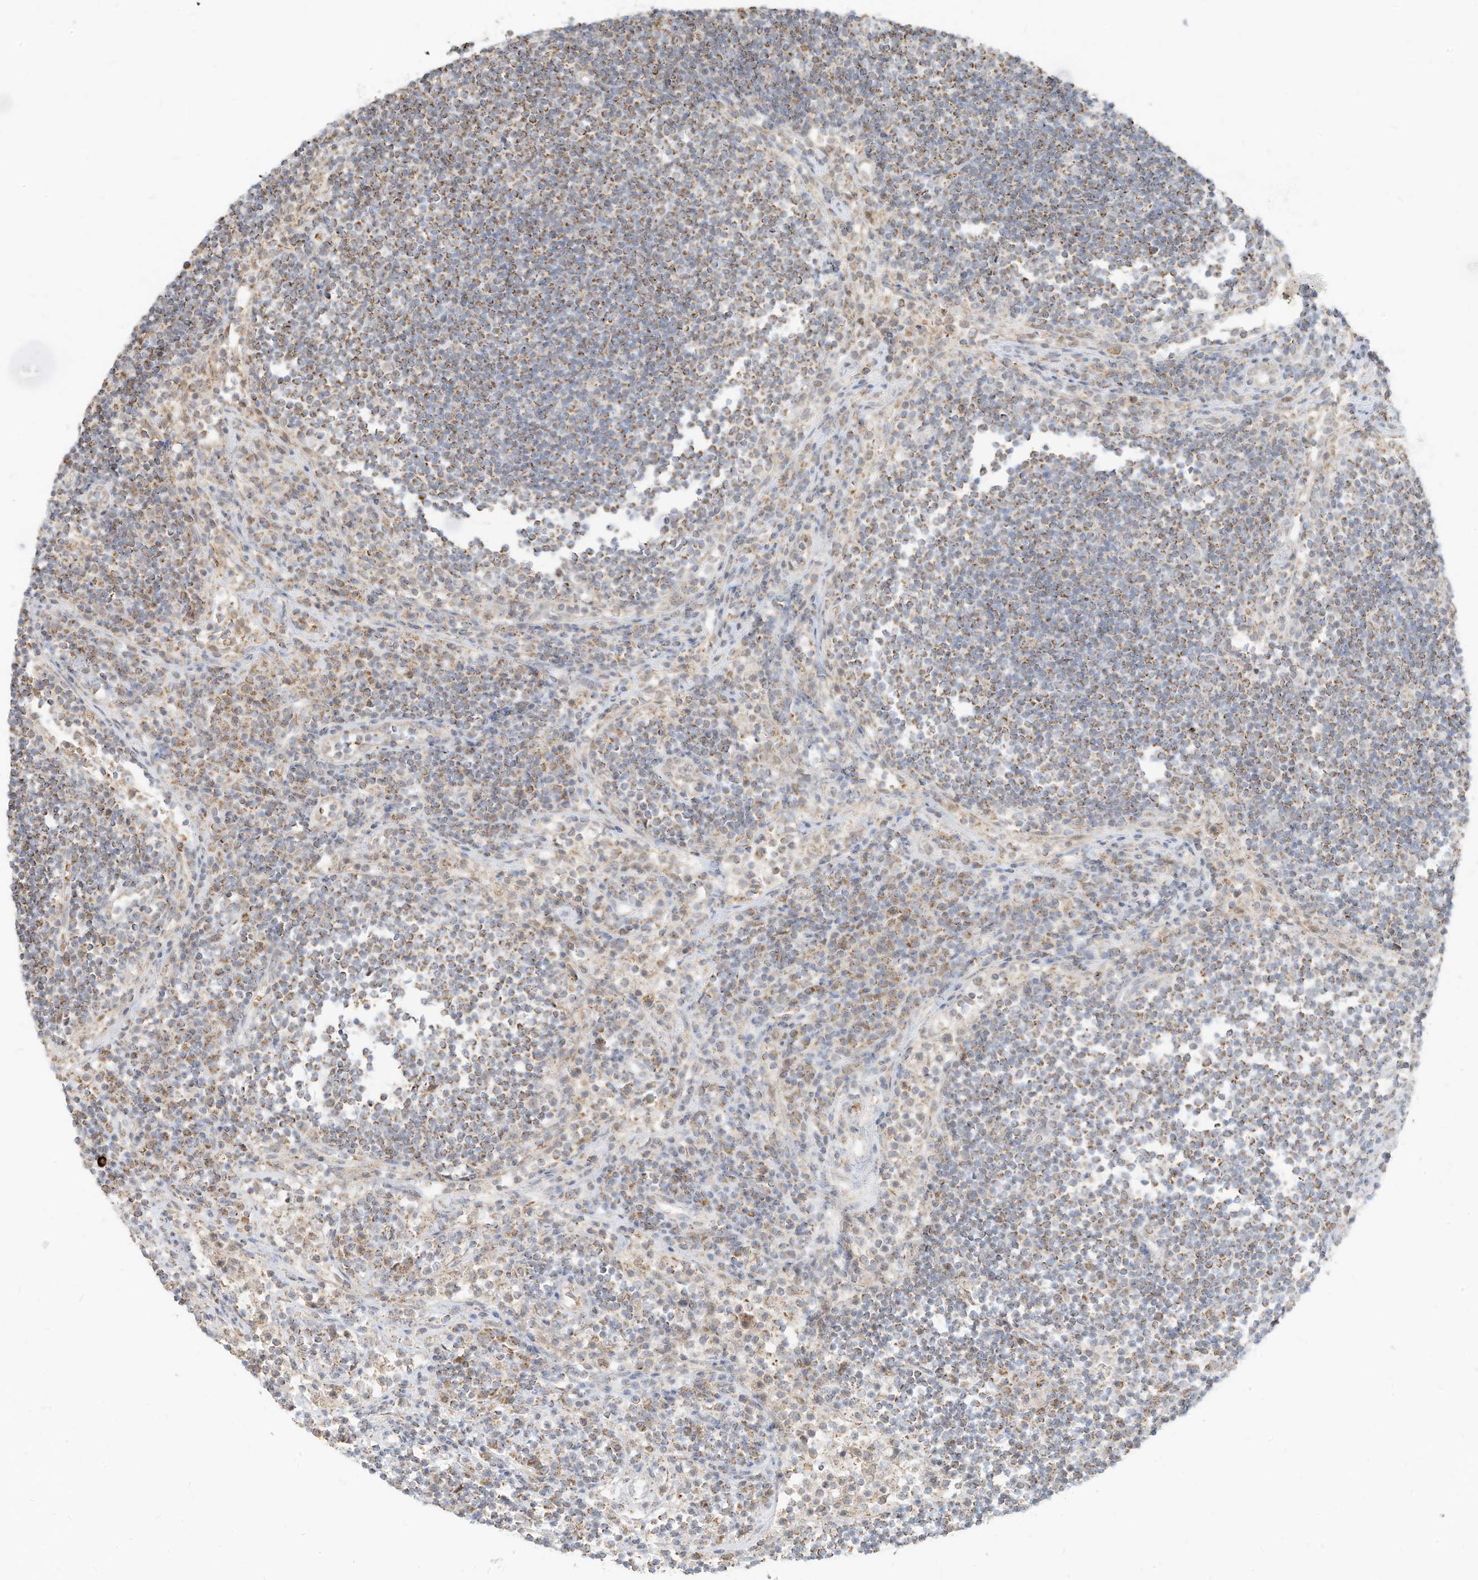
{"staining": {"intensity": "negative", "quantity": "none", "location": "none"}, "tissue": "lymph node", "cell_type": "Germinal center cells", "image_type": "normal", "snomed": [{"axis": "morphology", "description": "Normal tissue, NOS"}, {"axis": "topography", "description": "Lymph node"}], "caption": "Micrograph shows no significant protein positivity in germinal center cells of normal lymph node.", "gene": "MTUS2", "patient": {"sex": "female", "age": 53}}